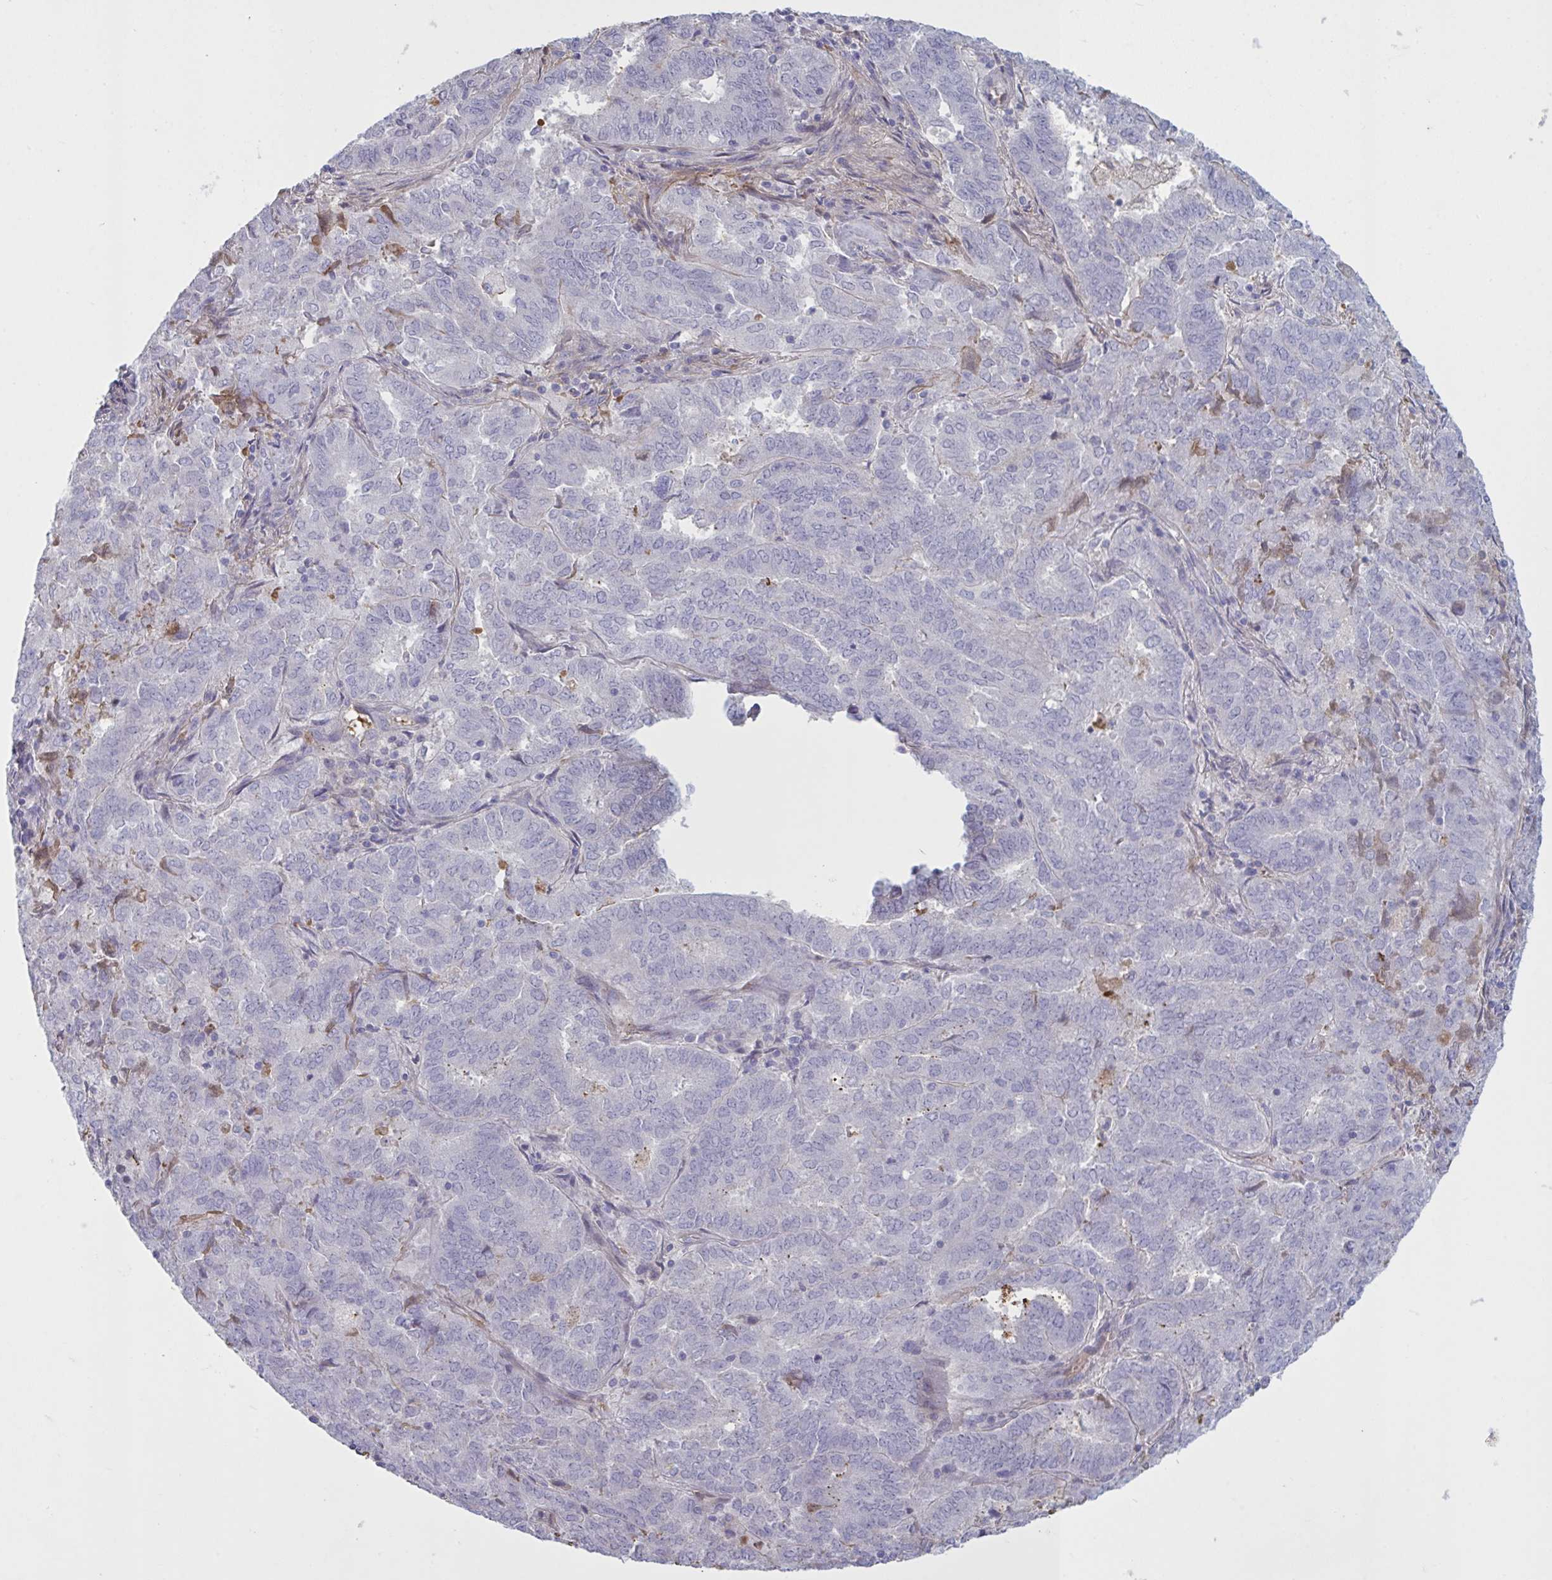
{"staining": {"intensity": "negative", "quantity": "none", "location": "none"}, "tissue": "endometrial cancer", "cell_type": "Tumor cells", "image_type": "cancer", "snomed": [{"axis": "morphology", "description": "Adenocarcinoma, NOS"}, {"axis": "topography", "description": "Endometrium"}], "caption": "Tumor cells show no significant protein staining in endometrial cancer. The staining is performed using DAB brown chromogen with nuclei counter-stained in using hematoxylin.", "gene": "IL1R1", "patient": {"sex": "female", "age": 72}}